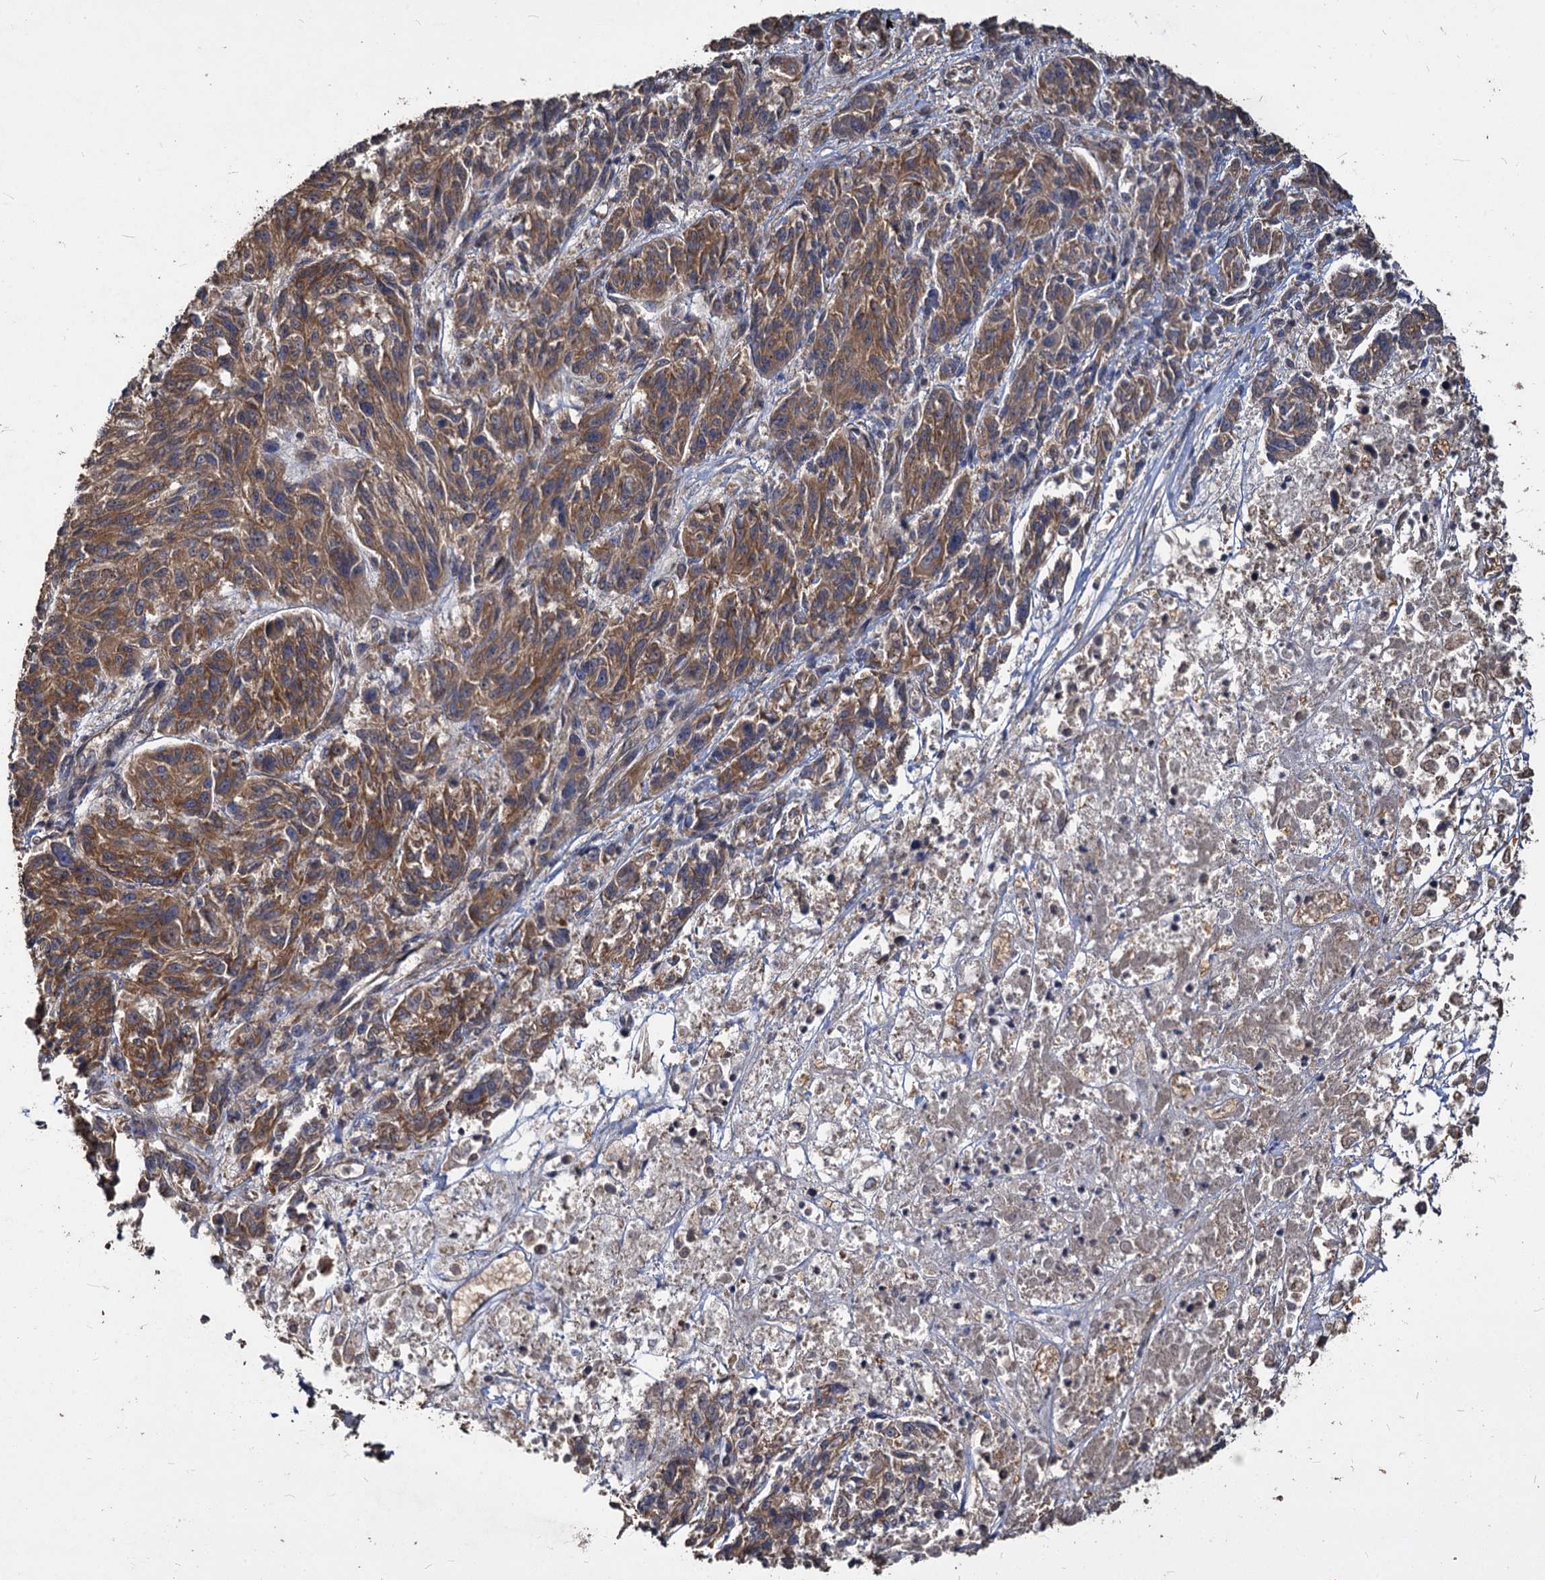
{"staining": {"intensity": "moderate", "quantity": ">75%", "location": "cytoplasmic/membranous"}, "tissue": "melanoma", "cell_type": "Tumor cells", "image_type": "cancer", "snomed": [{"axis": "morphology", "description": "Malignant melanoma, NOS"}, {"axis": "topography", "description": "Skin"}], "caption": "Malignant melanoma stained with a brown dye shows moderate cytoplasmic/membranous positive staining in about >75% of tumor cells.", "gene": "VPS51", "patient": {"sex": "male", "age": 53}}